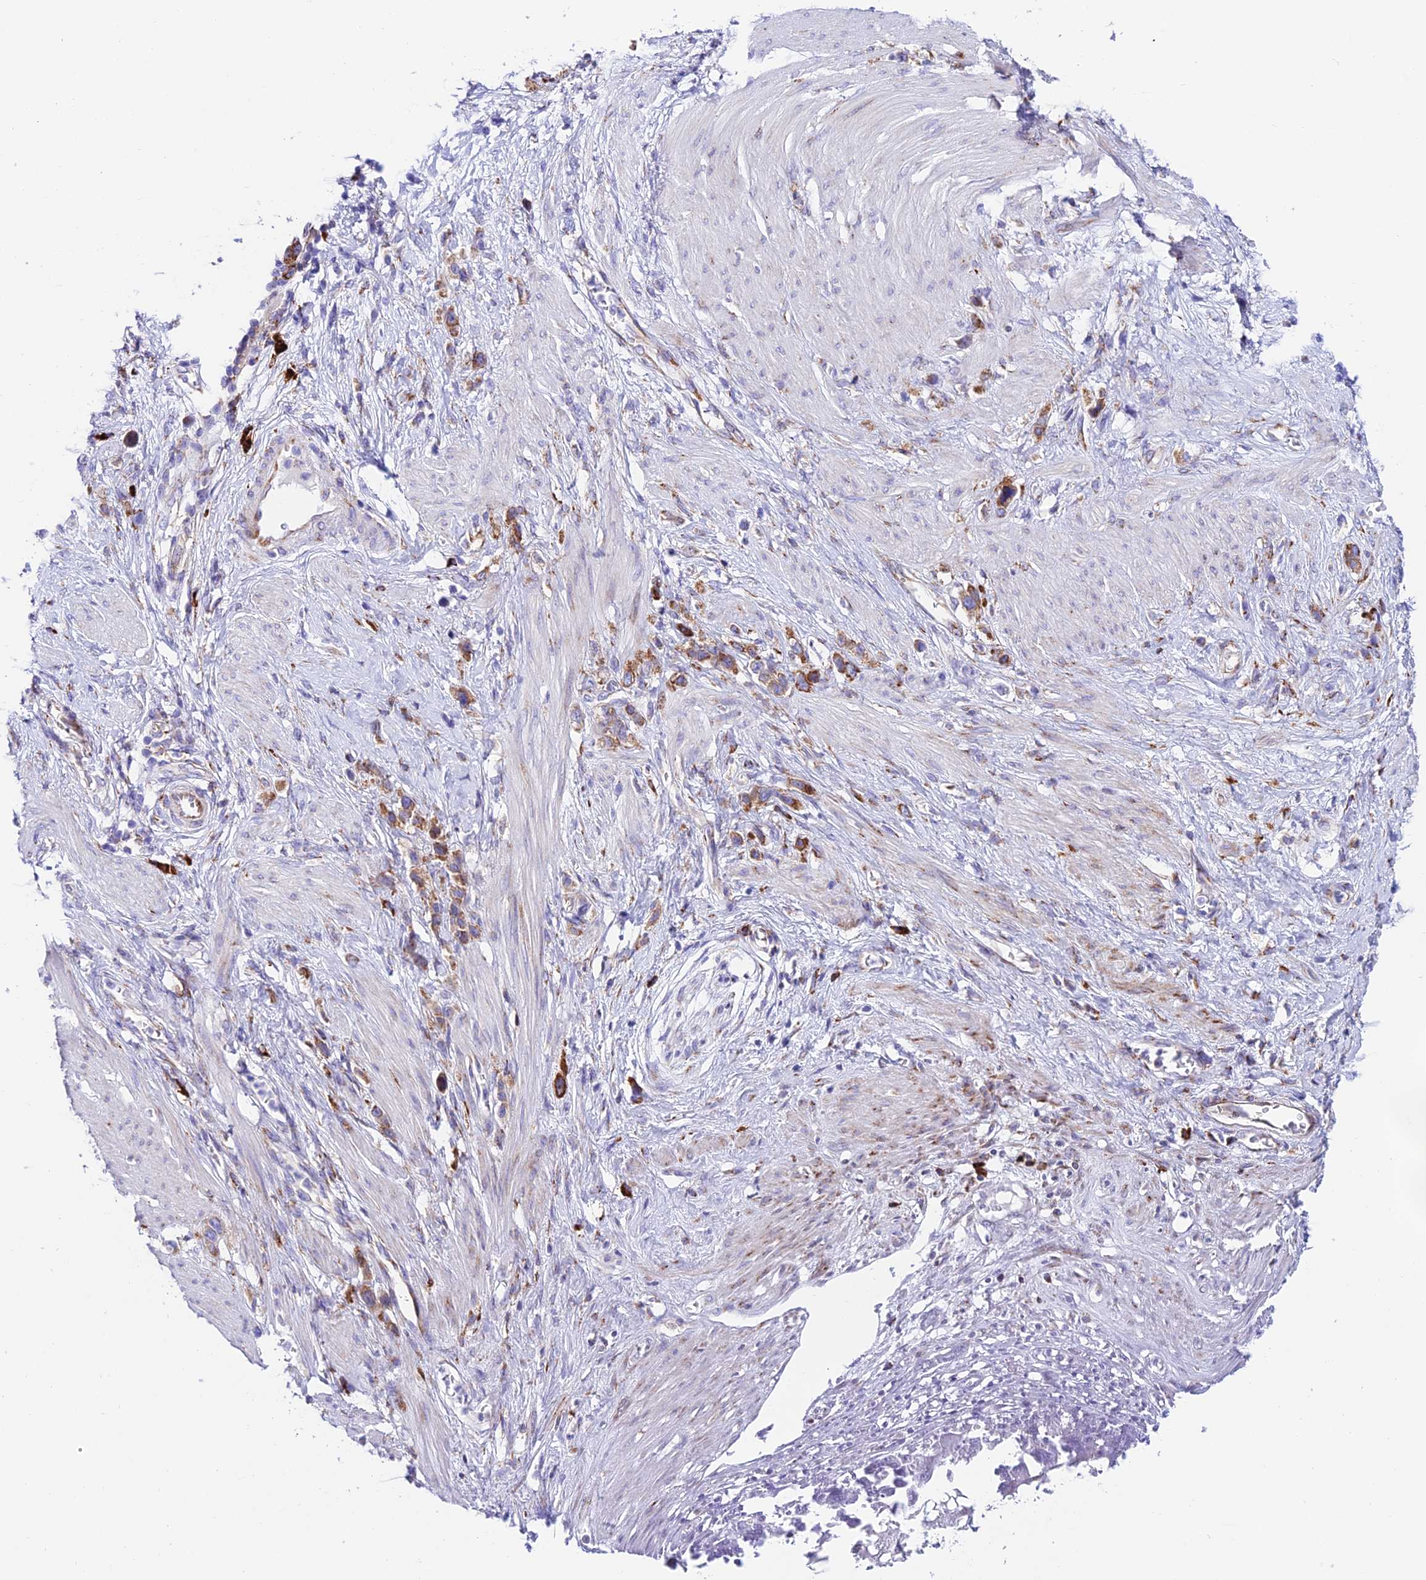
{"staining": {"intensity": "strong", "quantity": ">75%", "location": "cytoplasmic/membranous"}, "tissue": "stomach cancer", "cell_type": "Tumor cells", "image_type": "cancer", "snomed": [{"axis": "morphology", "description": "Adenocarcinoma, NOS"}, {"axis": "morphology", "description": "Adenocarcinoma, High grade"}, {"axis": "topography", "description": "Stomach, upper"}, {"axis": "topography", "description": "Stomach, lower"}], "caption": "Immunohistochemistry of stomach cancer (high-grade adenocarcinoma) exhibits high levels of strong cytoplasmic/membranous positivity in approximately >75% of tumor cells.", "gene": "TUBGCP6", "patient": {"sex": "female", "age": 65}}